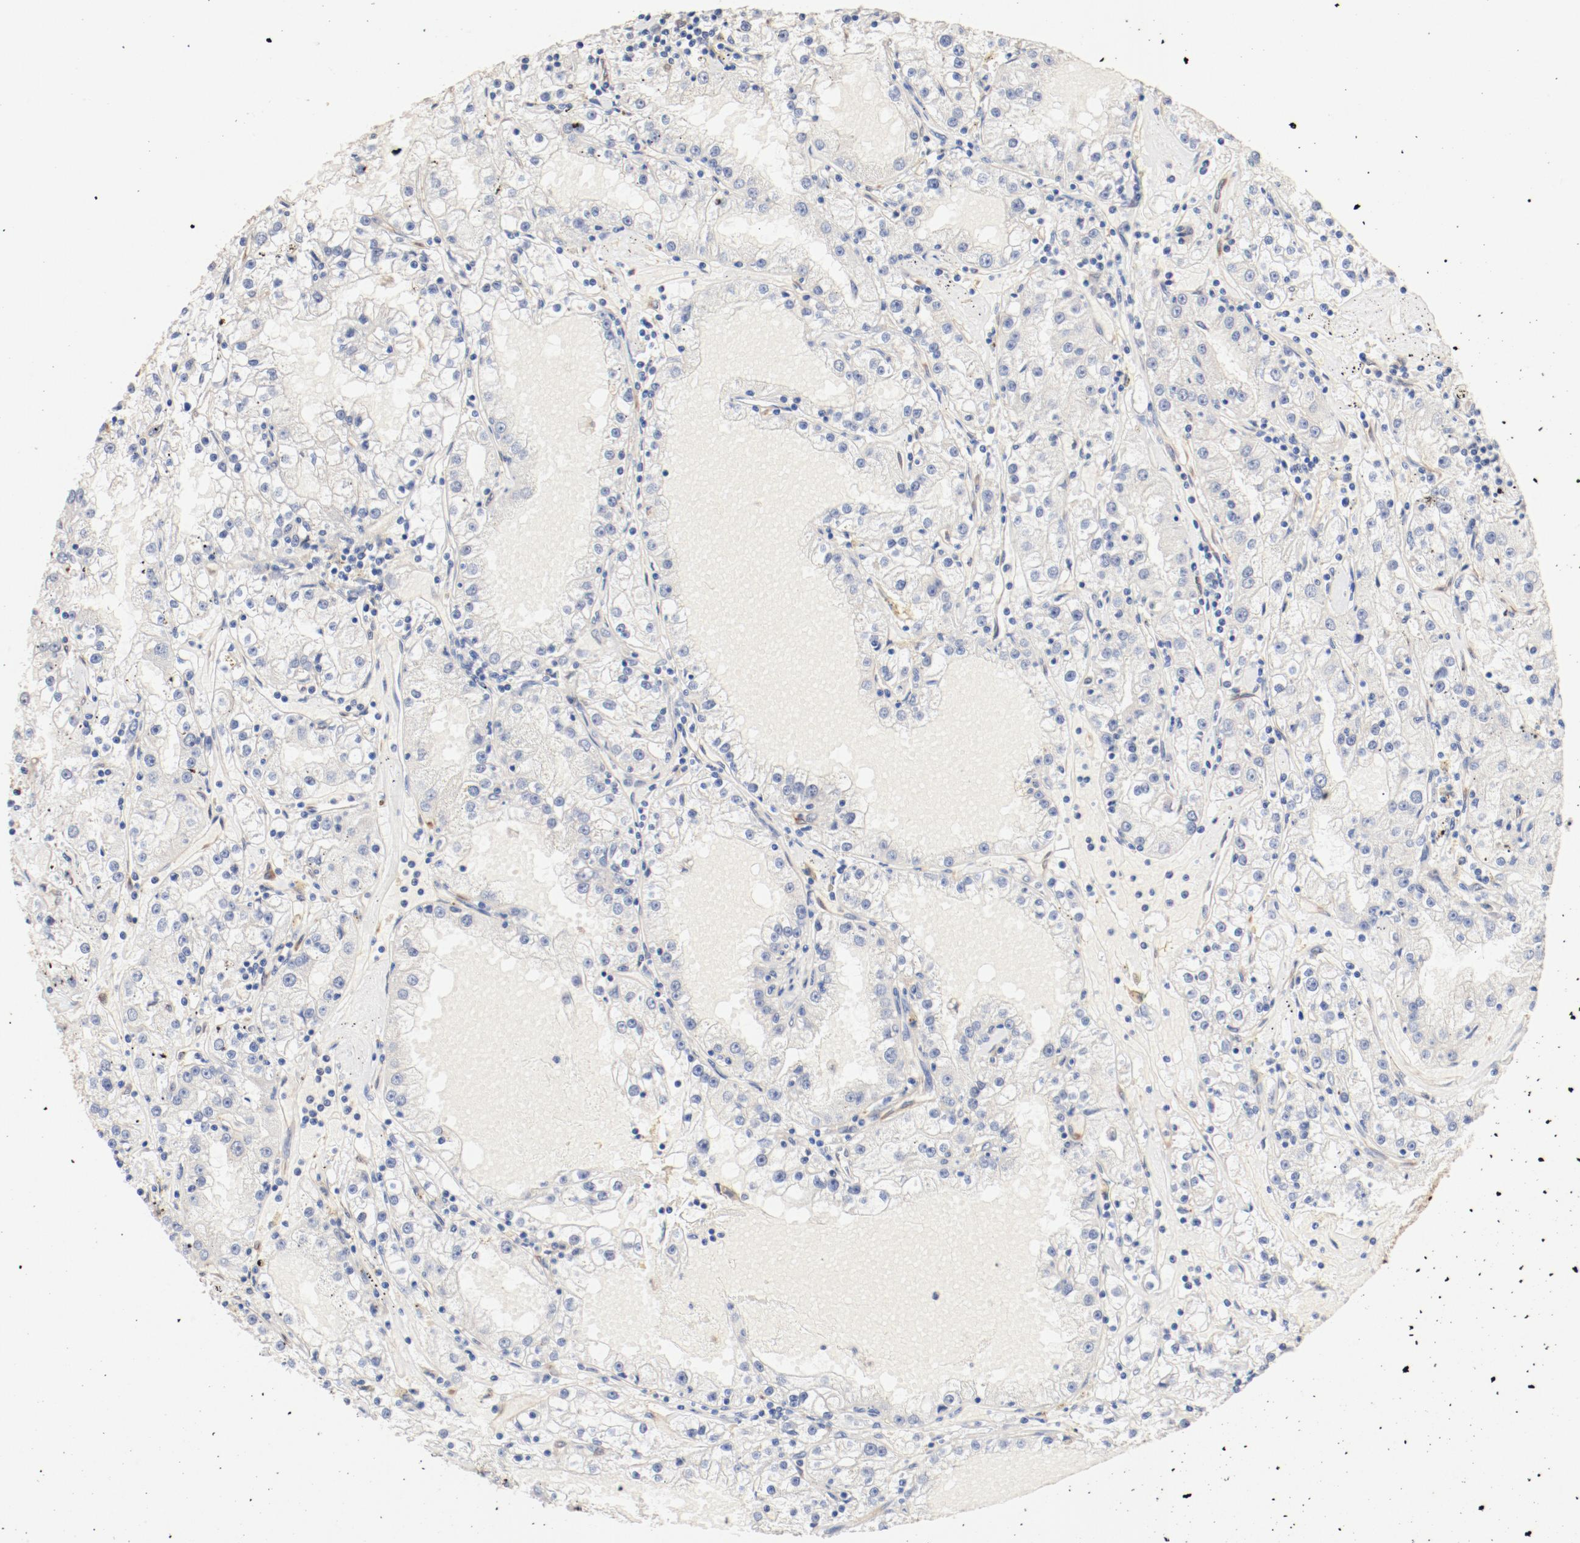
{"staining": {"intensity": "weak", "quantity": "<25%", "location": "cytoplasmic/membranous"}, "tissue": "renal cancer", "cell_type": "Tumor cells", "image_type": "cancer", "snomed": [{"axis": "morphology", "description": "Adenocarcinoma, NOS"}, {"axis": "topography", "description": "Kidney"}], "caption": "An image of renal adenocarcinoma stained for a protein displays no brown staining in tumor cells. (DAB (3,3'-diaminobenzidine) immunohistochemistry (IHC), high magnification).", "gene": "UBE2J1", "patient": {"sex": "male", "age": 56}}